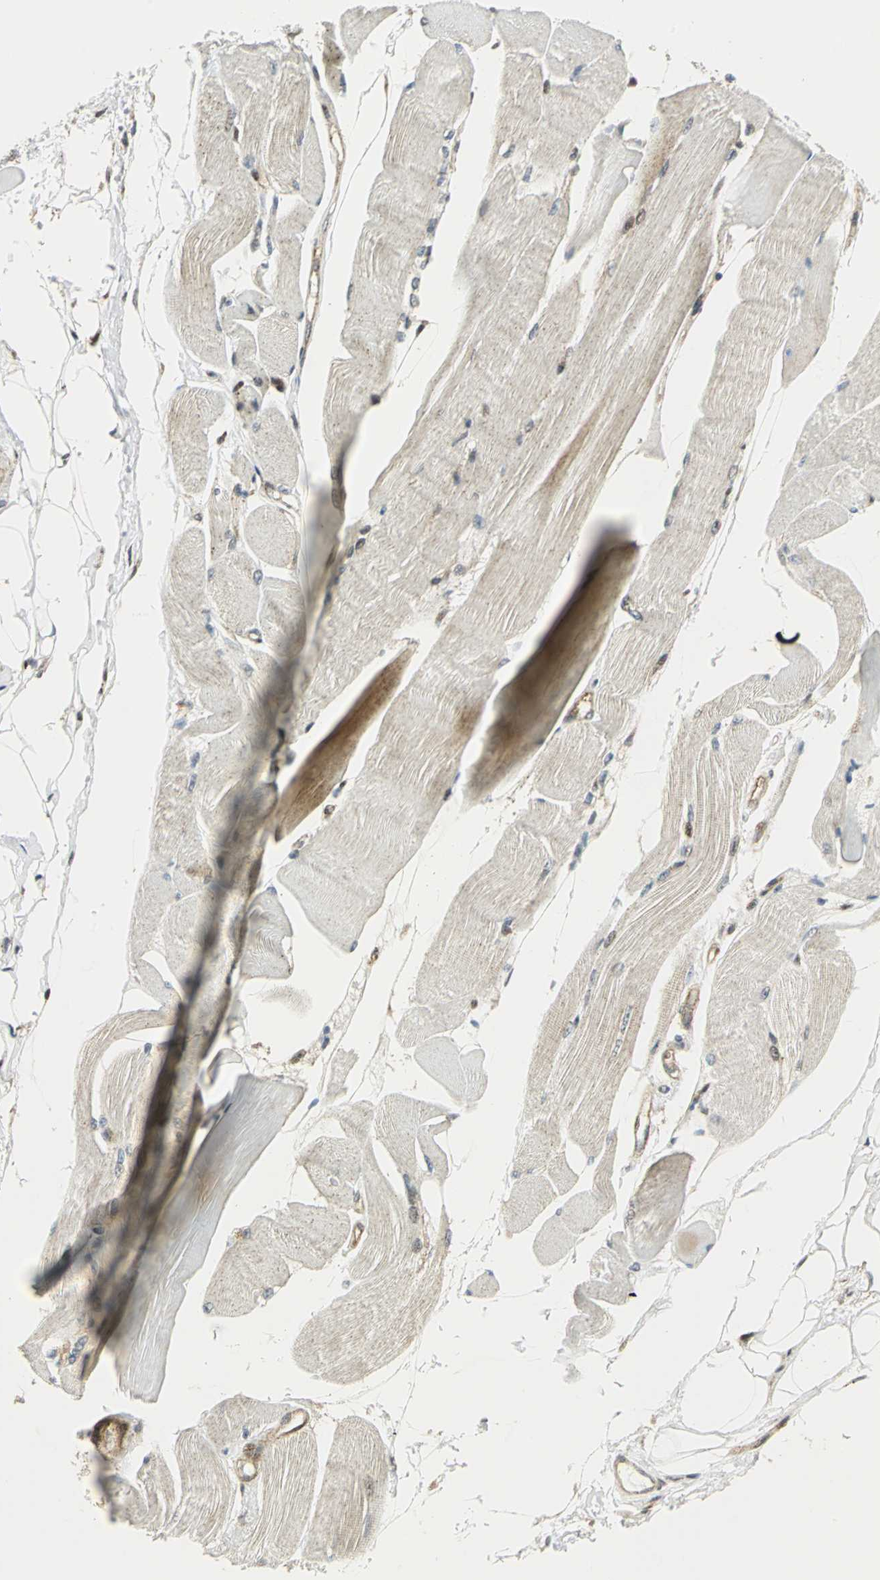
{"staining": {"intensity": "moderate", "quantity": ">75%", "location": "cytoplasmic/membranous,nuclear"}, "tissue": "skeletal muscle", "cell_type": "Myocytes", "image_type": "normal", "snomed": [{"axis": "morphology", "description": "Normal tissue, NOS"}, {"axis": "topography", "description": "Skeletal muscle"}, {"axis": "topography", "description": "Peripheral nerve tissue"}], "caption": "About >75% of myocytes in benign skeletal muscle exhibit moderate cytoplasmic/membranous,nuclear protein staining as visualized by brown immunohistochemical staining.", "gene": "ATP6V1A", "patient": {"sex": "female", "age": 84}}